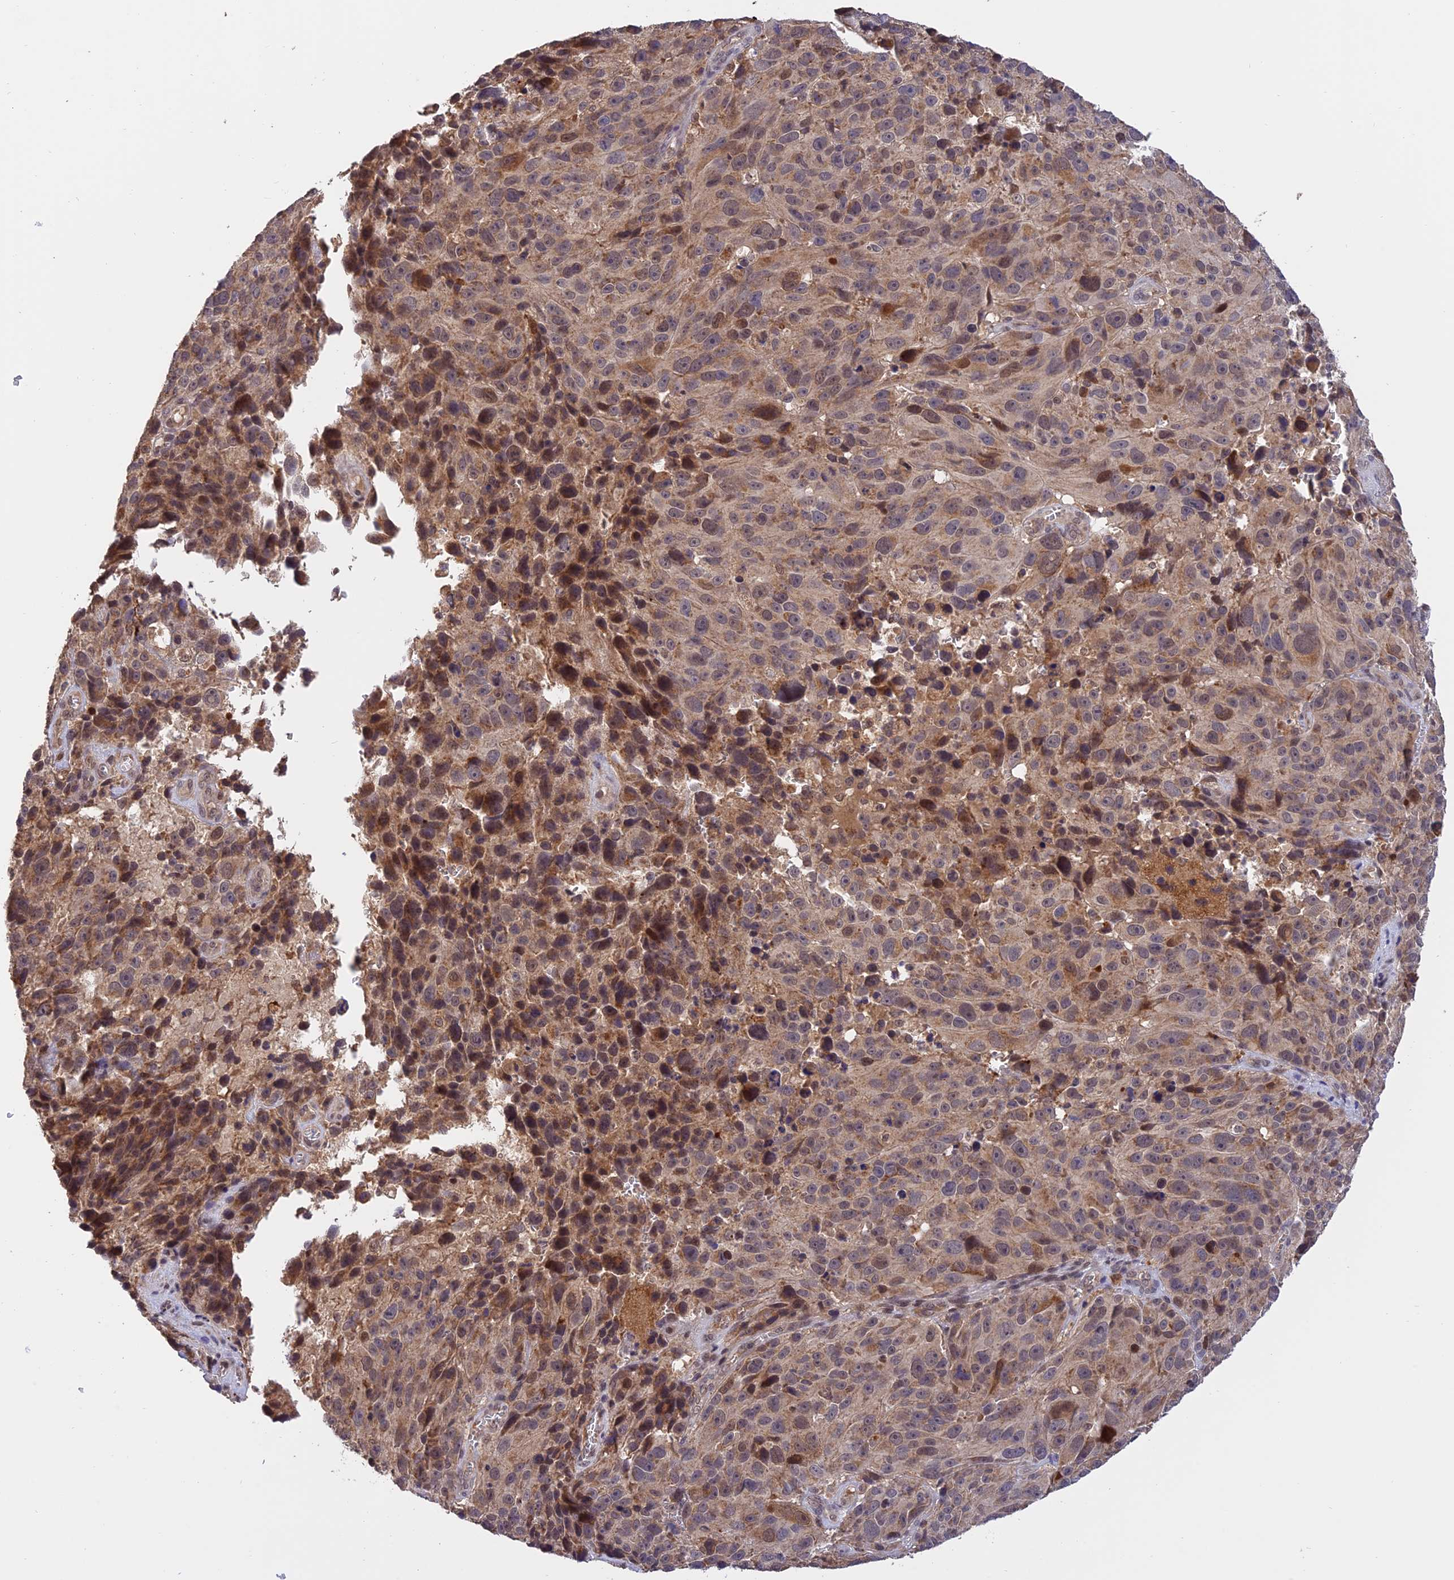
{"staining": {"intensity": "moderate", "quantity": "<25%", "location": "cytoplasmic/membranous,nuclear"}, "tissue": "melanoma", "cell_type": "Tumor cells", "image_type": "cancer", "snomed": [{"axis": "morphology", "description": "Malignant melanoma, NOS"}, {"axis": "topography", "description": "Skin"}], "caption": "Protein expression analysis of human malignant melanoma reveals moderate cytoplasmic/membranous and nuclear staining in approximately <25% of tumor cells. (DAB IHC, brown staining for protein, blue staining for nuclei).", "gene": "MNS1", "patient": {"sex": "male", "age": 84}}